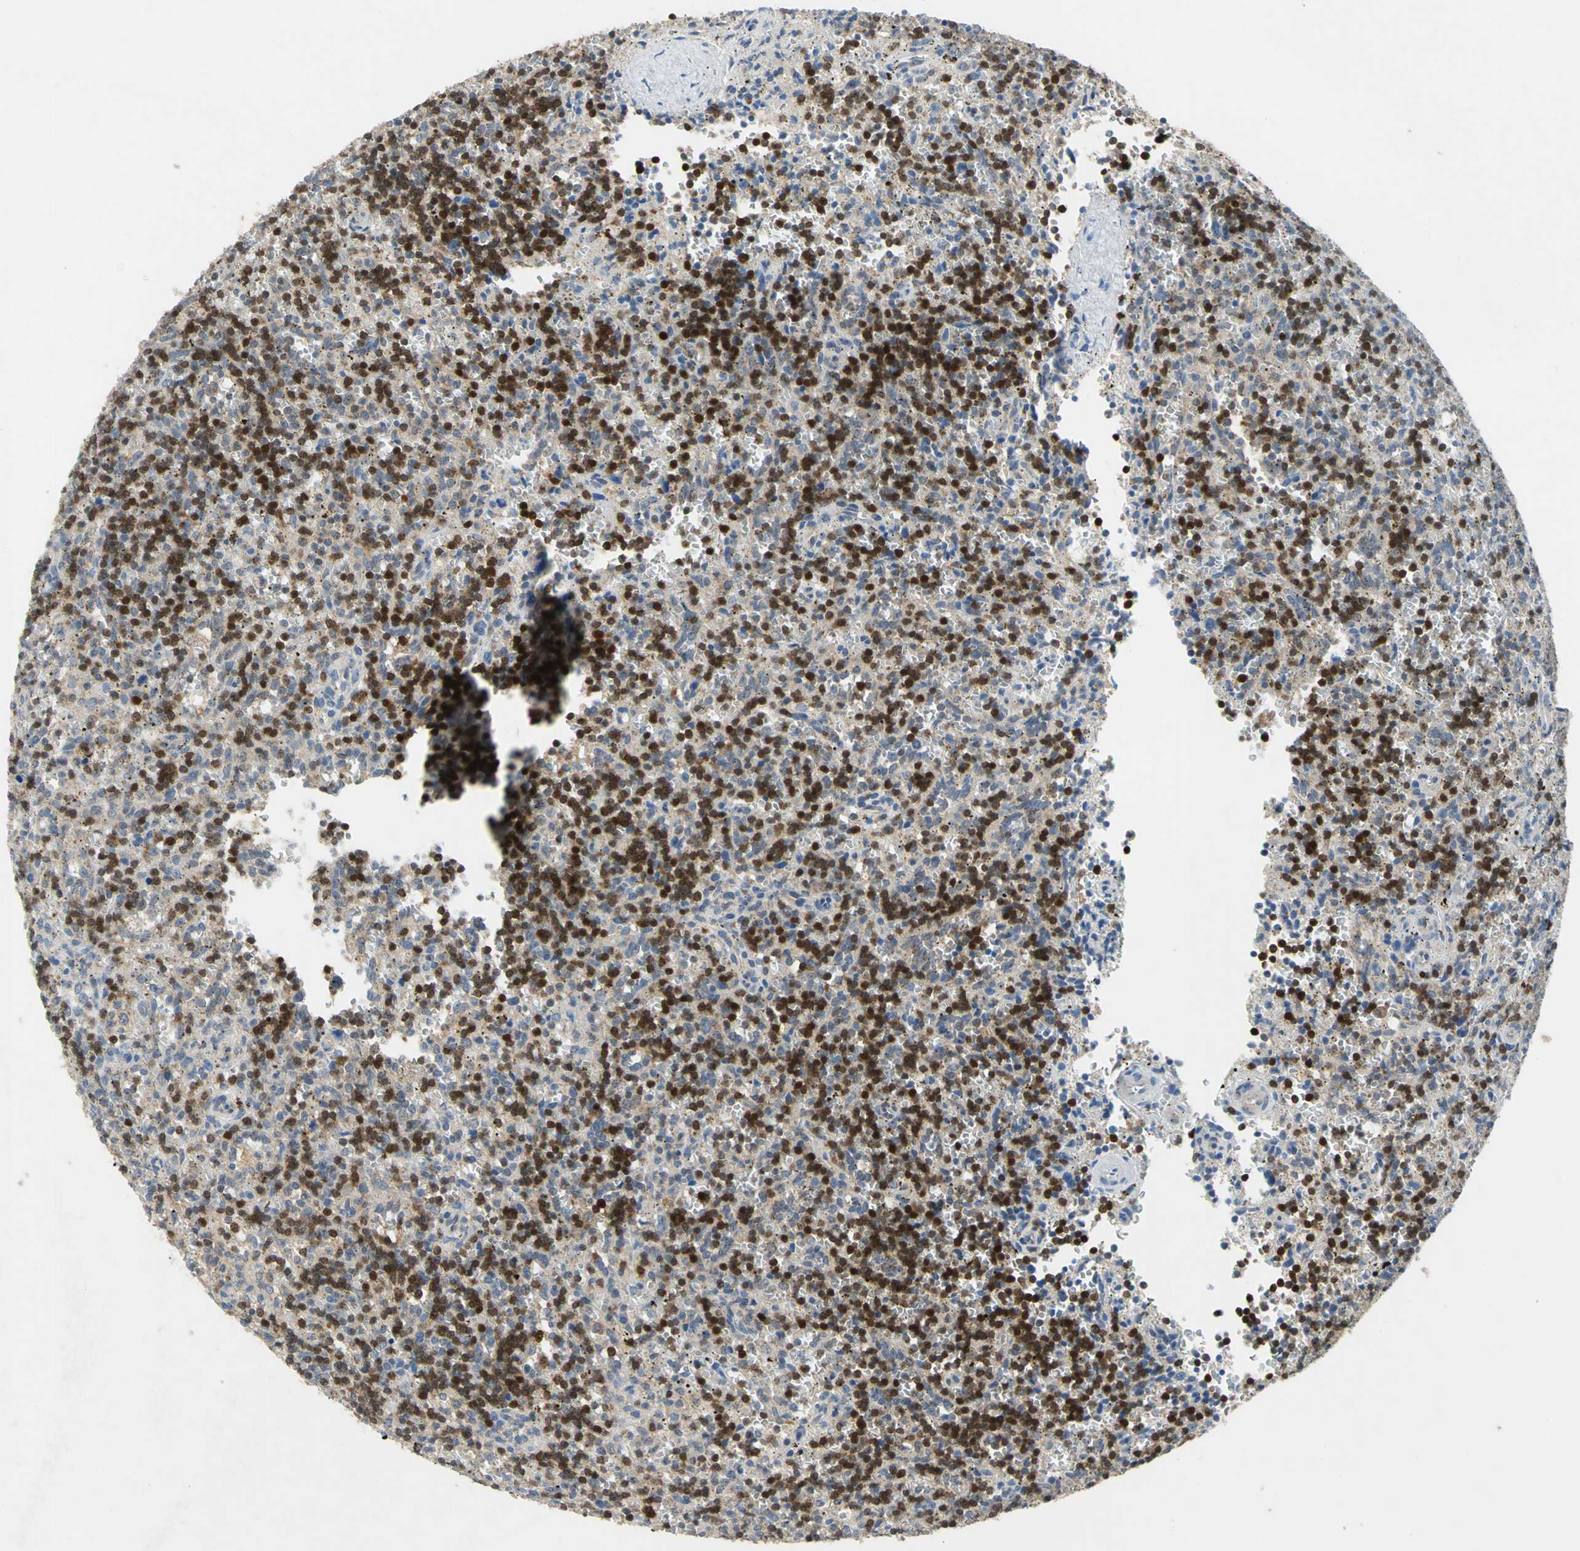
{"staining": {"intensity": "strong", "quantity": "25%-75%", "location": "nuclear"}, "tissue": "lymphoma", "cell_type": "Tumor cells", "image_type": "cancer", "snomed": [{"axis": "morphology", "description": "Malignant lymphoma, non-Hodgkin's type, Low grade"}, {"axis": "topography", "description": "Spleen"}], "caption": "Protein staining displays strong nuclear positivity in about 25%-75% of tumor cells in malignant lymphoma, non-Hodgkin's type (low-grade). The staining was performed using DAB, with brown indicating positive protein expression. Nuclei are stained blue with hematoxylin.", "gene": "PPIA", "patient": {"sex": "male", "age": 73}}